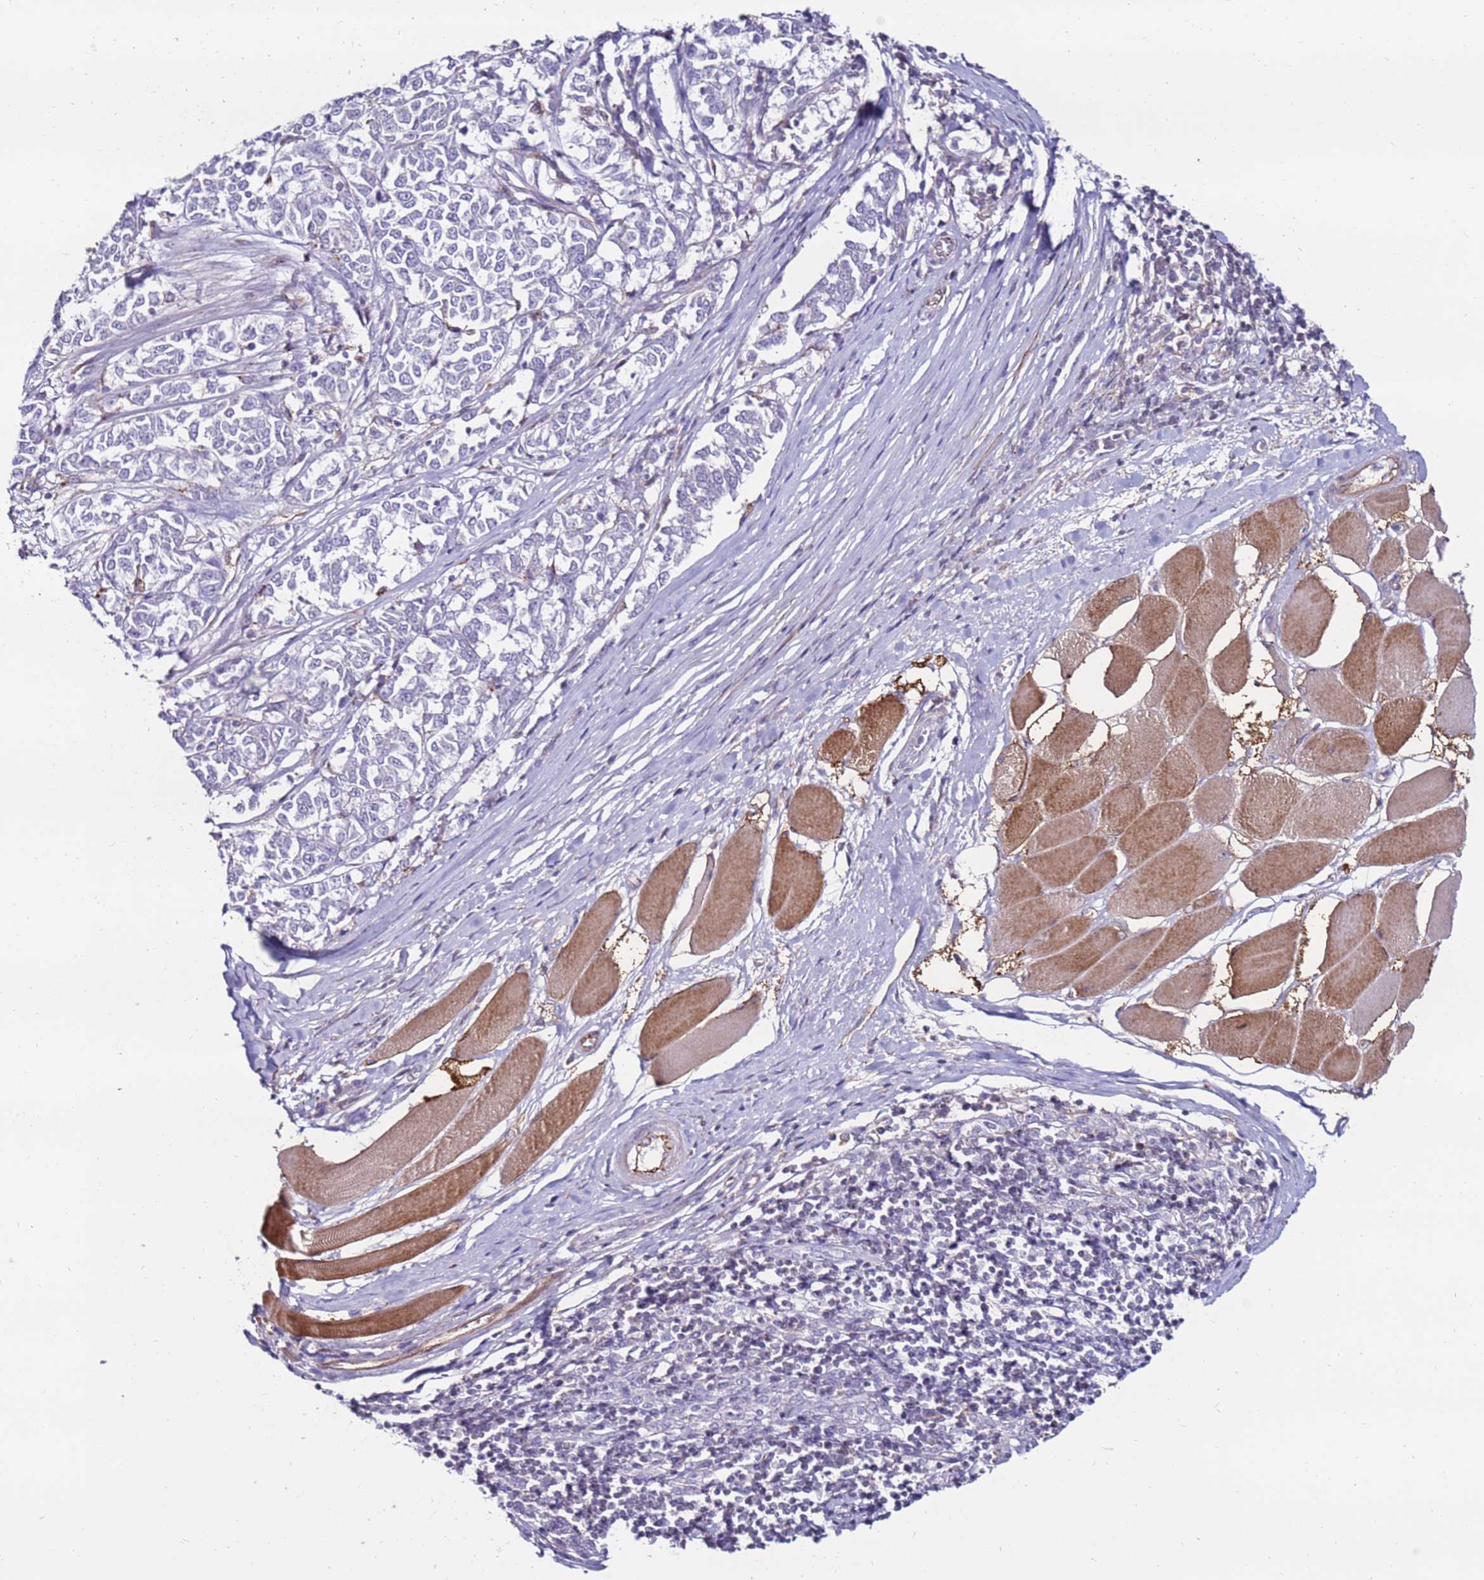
{"staining": {"intensity": "negative", "quantity": "none", "location": "none"}, "tissue": "melanoma", "cell_type": "Tumor cells", "image_type": "cancer", "snomed": [{"axis": "morphology", "description": "Malignant melanoma, NOS"}, {"axis": "topography", "description": "Skin"}], "caption": "This image is of melanoma stained with immunohistochemistry (IHC) to label a protein in brown with the nuclei are counter-stained blue. There is no positivity in tumor cells.", "gene": "CLEC4M", "patient": {"sex": "female", "age": 72}}